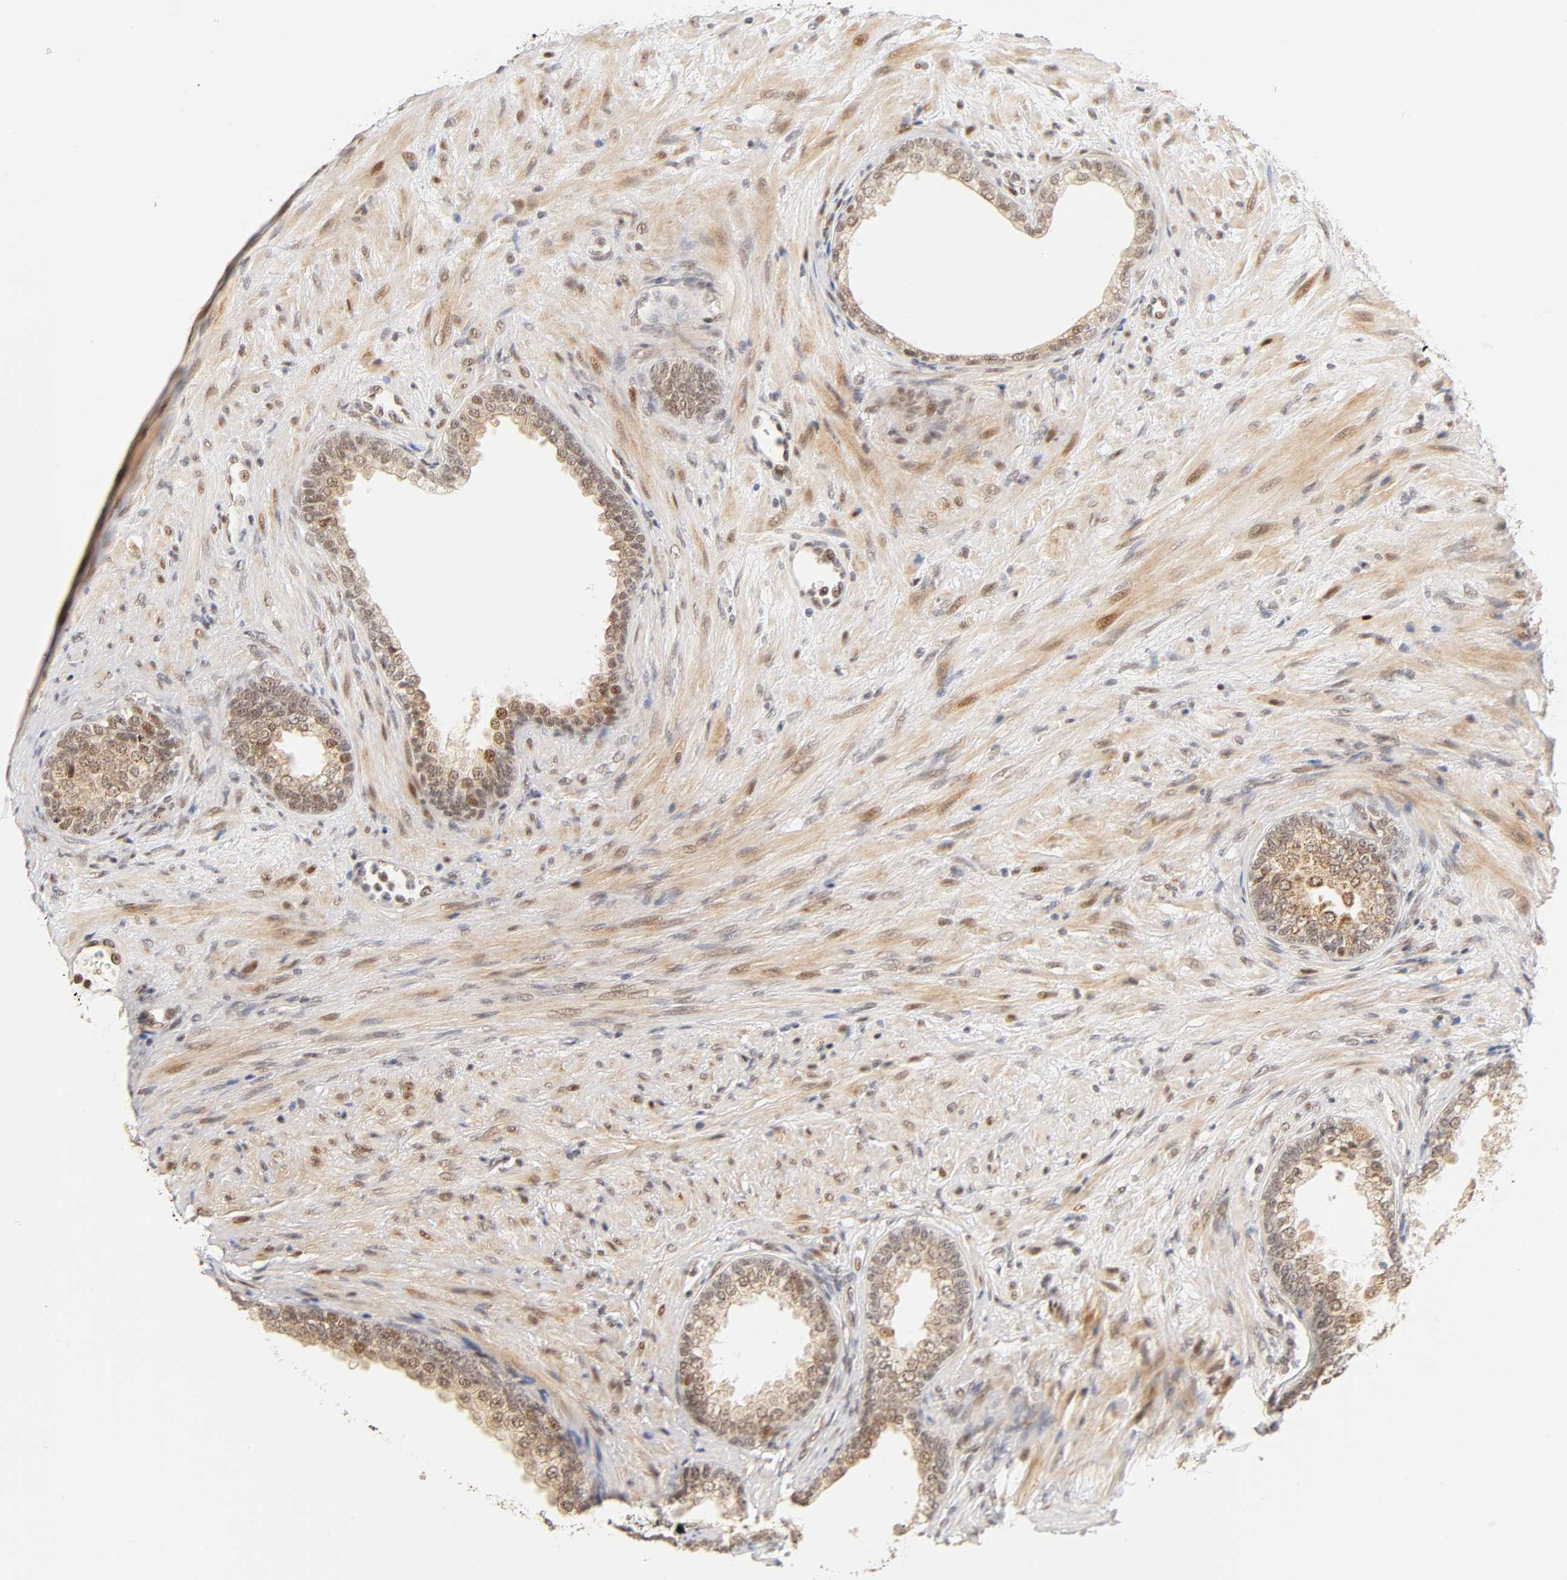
{"staining": {"intensity": "moderate", "quantity": "25%-75%", "location": "cytoplasmic/membranous,nuclear"}, "tissue": "prostate", "cell_type": "Glandular cells", "image_type": "normal", "snomed": [{"axis": "morphology", "description": "Normal tissue, NOS"}, {"axis": "topography", "description": "Prostate"}], "caption": "Normal prostate exhibits moderate cytoplasmic/membranous,nuclear expression in approximately 25%-75% of glandular cells (Brightfield microscopy of DAB IHC at high magnification)..", "gene": "TAF10", "patient": {"sex": "male", "age": 76}}